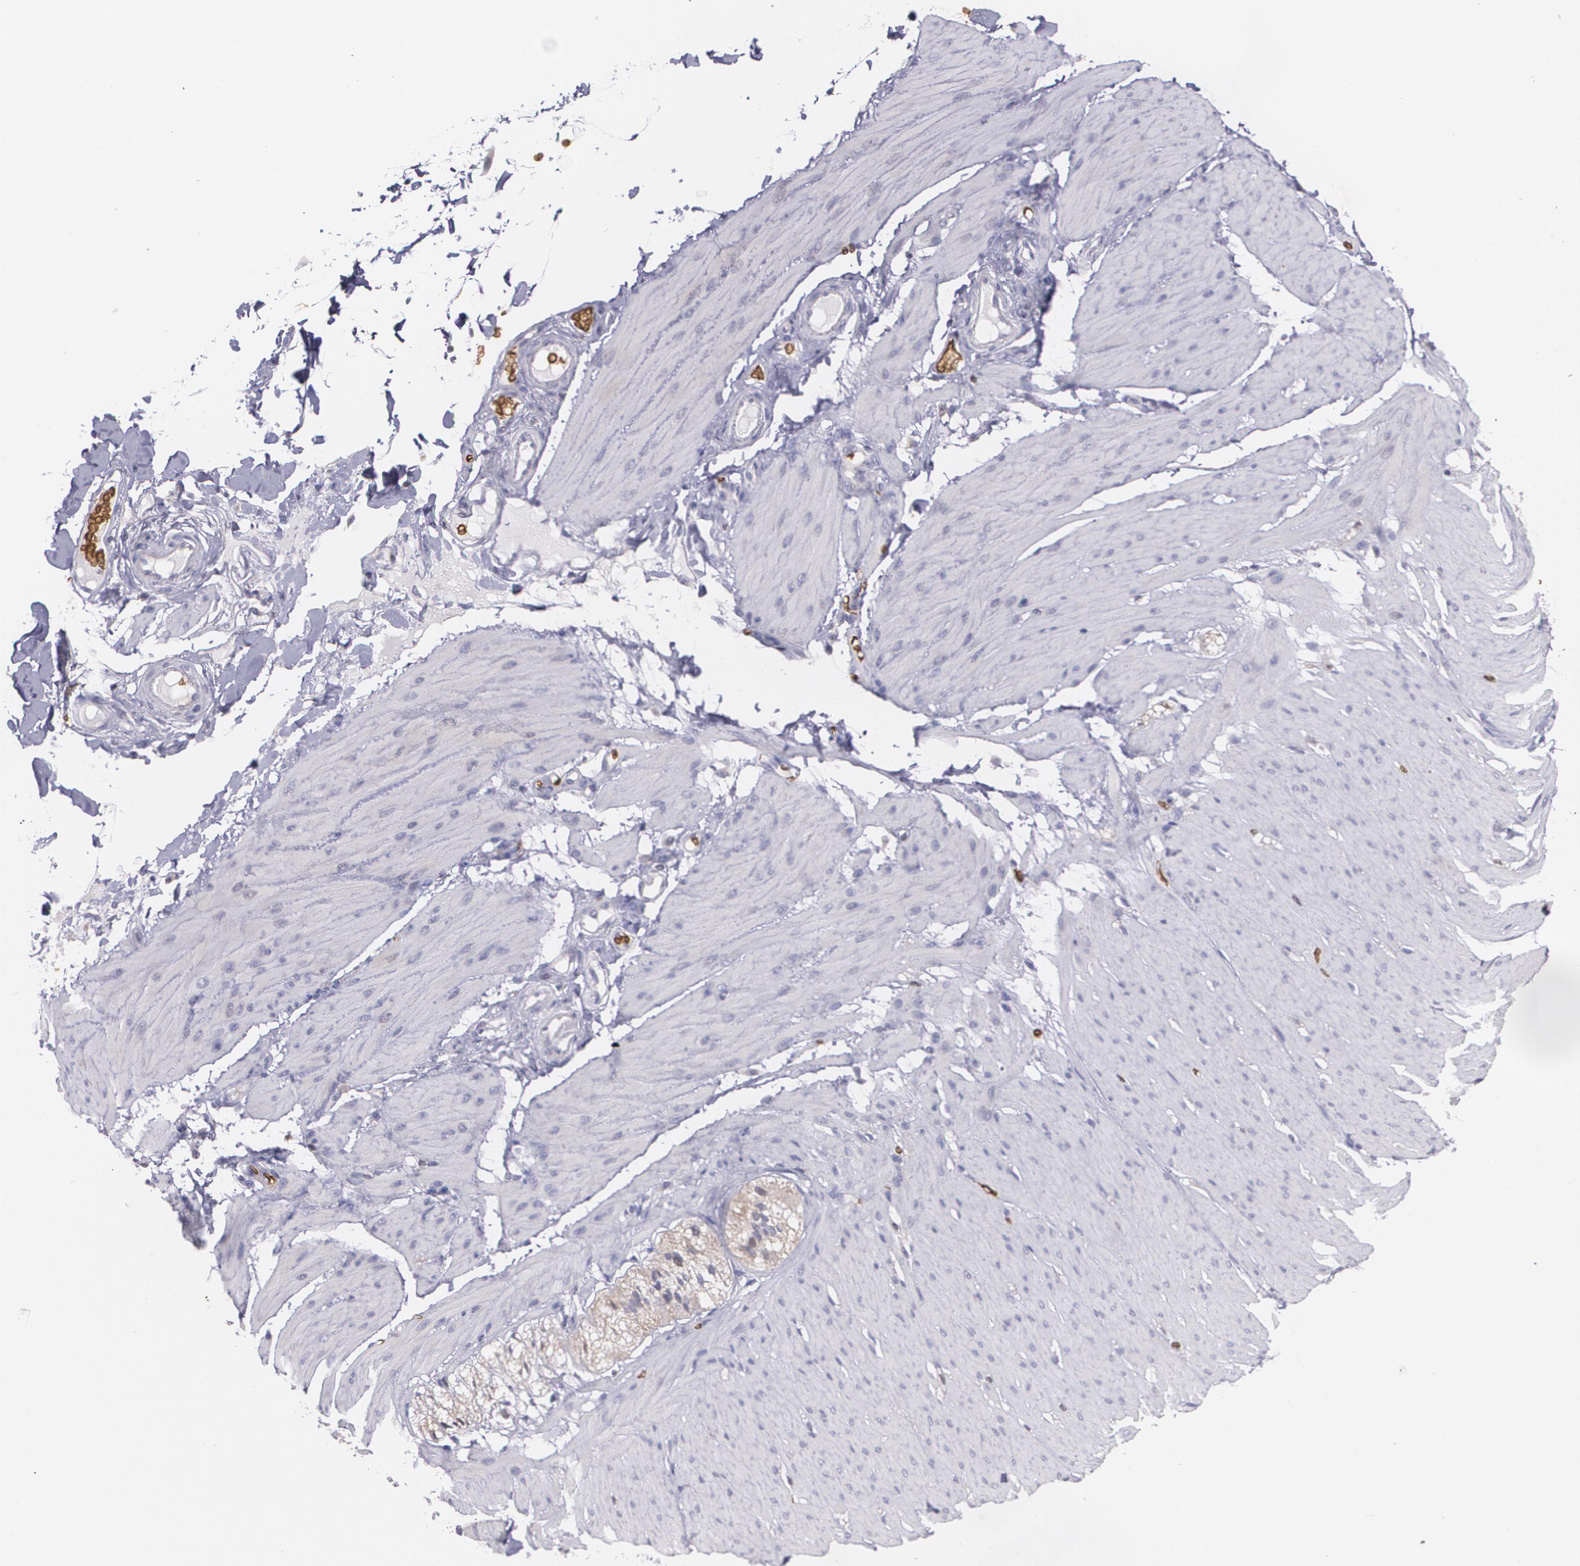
{"staining": {"intensity": "negative", "quantity": "none", "location": "none"}, "tissue": "smooth muscle", "cell_type": "Smooth muscle cells", "image_type": "normal", "snomed": [{"axis": "morphology", "description": "Normal tissue, NOS"}, {"axis": "topography", "description": "Smooth muscle"}, {"axis": "topography", "description": "Colon"}], "caption": "Smooth muscle was stained to show a protein in brown. There is no significant positivity in smooth muscle cells. The staining is performed using DAB (3,3'-diaminobenzidine) brown chromogen with nuclei counter-stained in using hematoxylin.", "gene": "SLC2A1", "patient": {"sex": "male", "age": 67}}